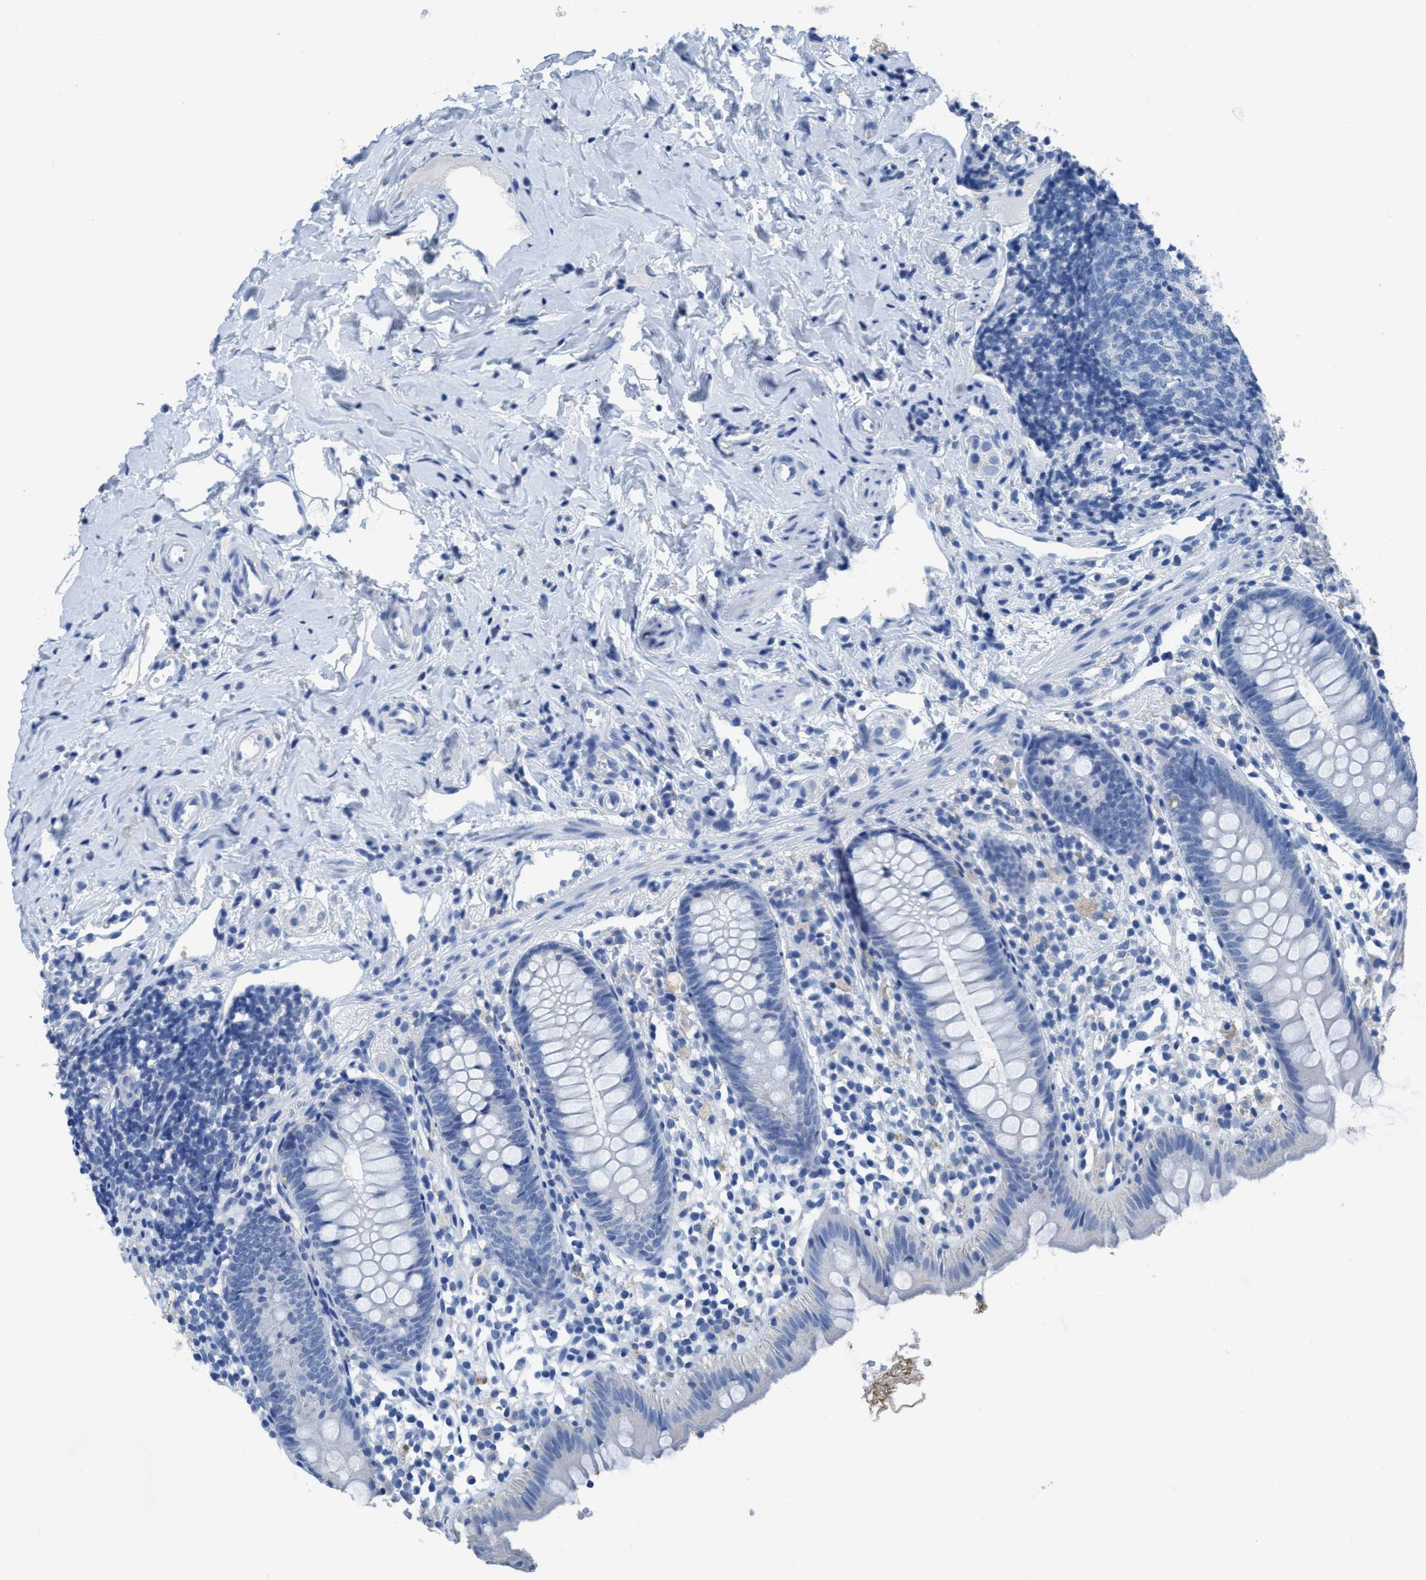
{"staining": {"intensity": "negative", "quantity": "none", "location": "none"}, "tissue": "appendix", "cell_type": "Glandular cells", "image_type": "normal", "snomed": [{"axis": "morphology", "description": "Normal tissue, NOS"}, {"axis": "topography", "description": "Appendix"}], "caption": "The micrograph reveals no significant positivity in glandular cells of appendix. (Immunohistochemistry, brightfield microscopy, high magnification).", "gene": "DNAI1", "patient": {"sex": "female", "age": 20}}